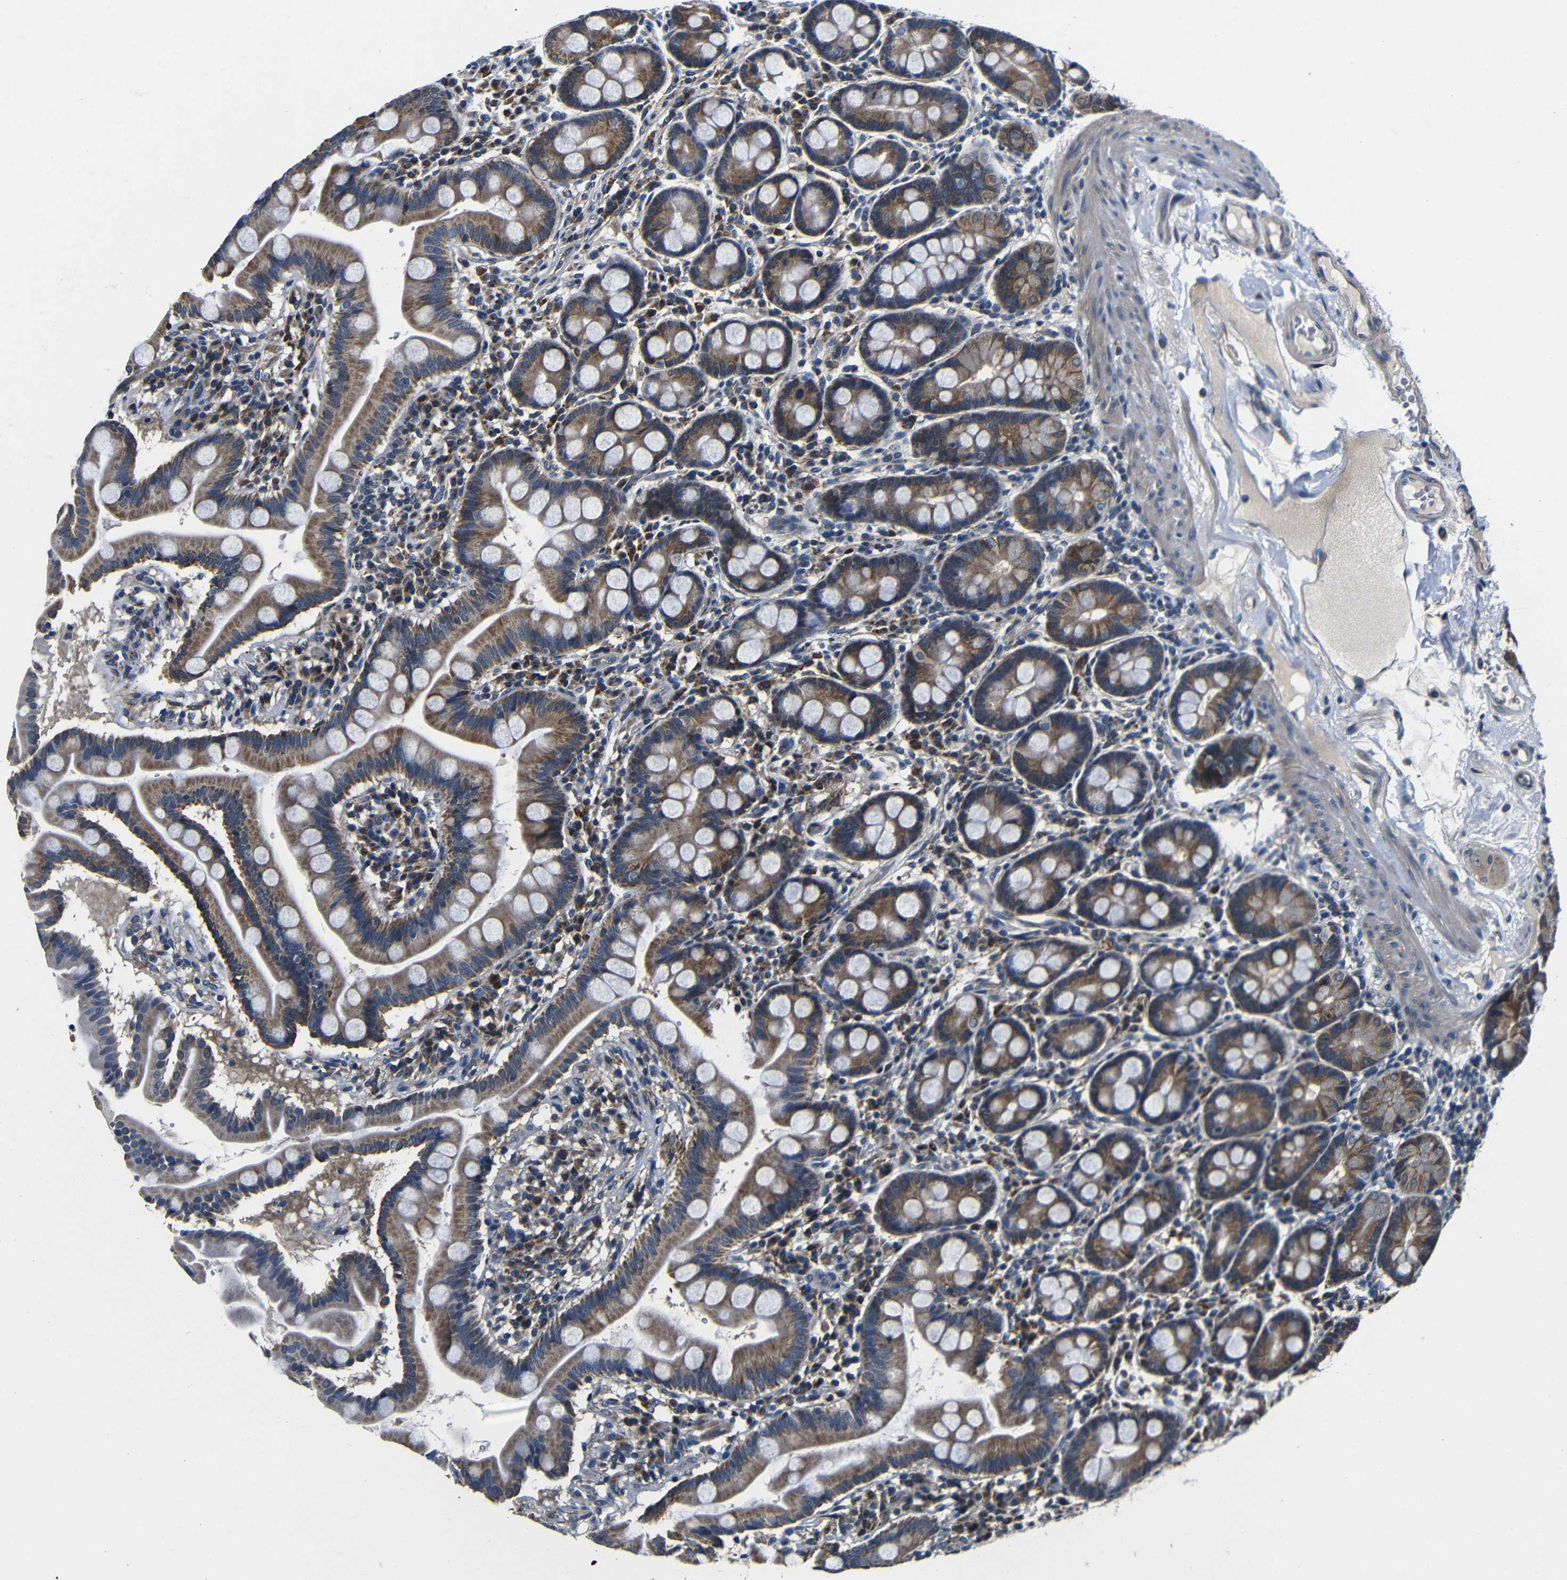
{"staining": {"intensity": "moderate", "quantity": ">75%", "location": "cytoplasmic/membranous"}, "tissue": "duodenum", "cell_type": "Glandular cells", "image_type": "normal", "snomed": [{"axis": "morphology", "description": "Normal tissue, NOS"}, {"axis": "topography", "description": "Duodenum"}], "caption": "Protein expression analysis of benign duodenum shows moderate cytoplasmic/membranous expression in approximately >75% of glandular cells. (DAB IHC with brightfield microscopy, high magnification).", "gene": "FKBP14", "patient": {"sex": "male", "age": 50}}